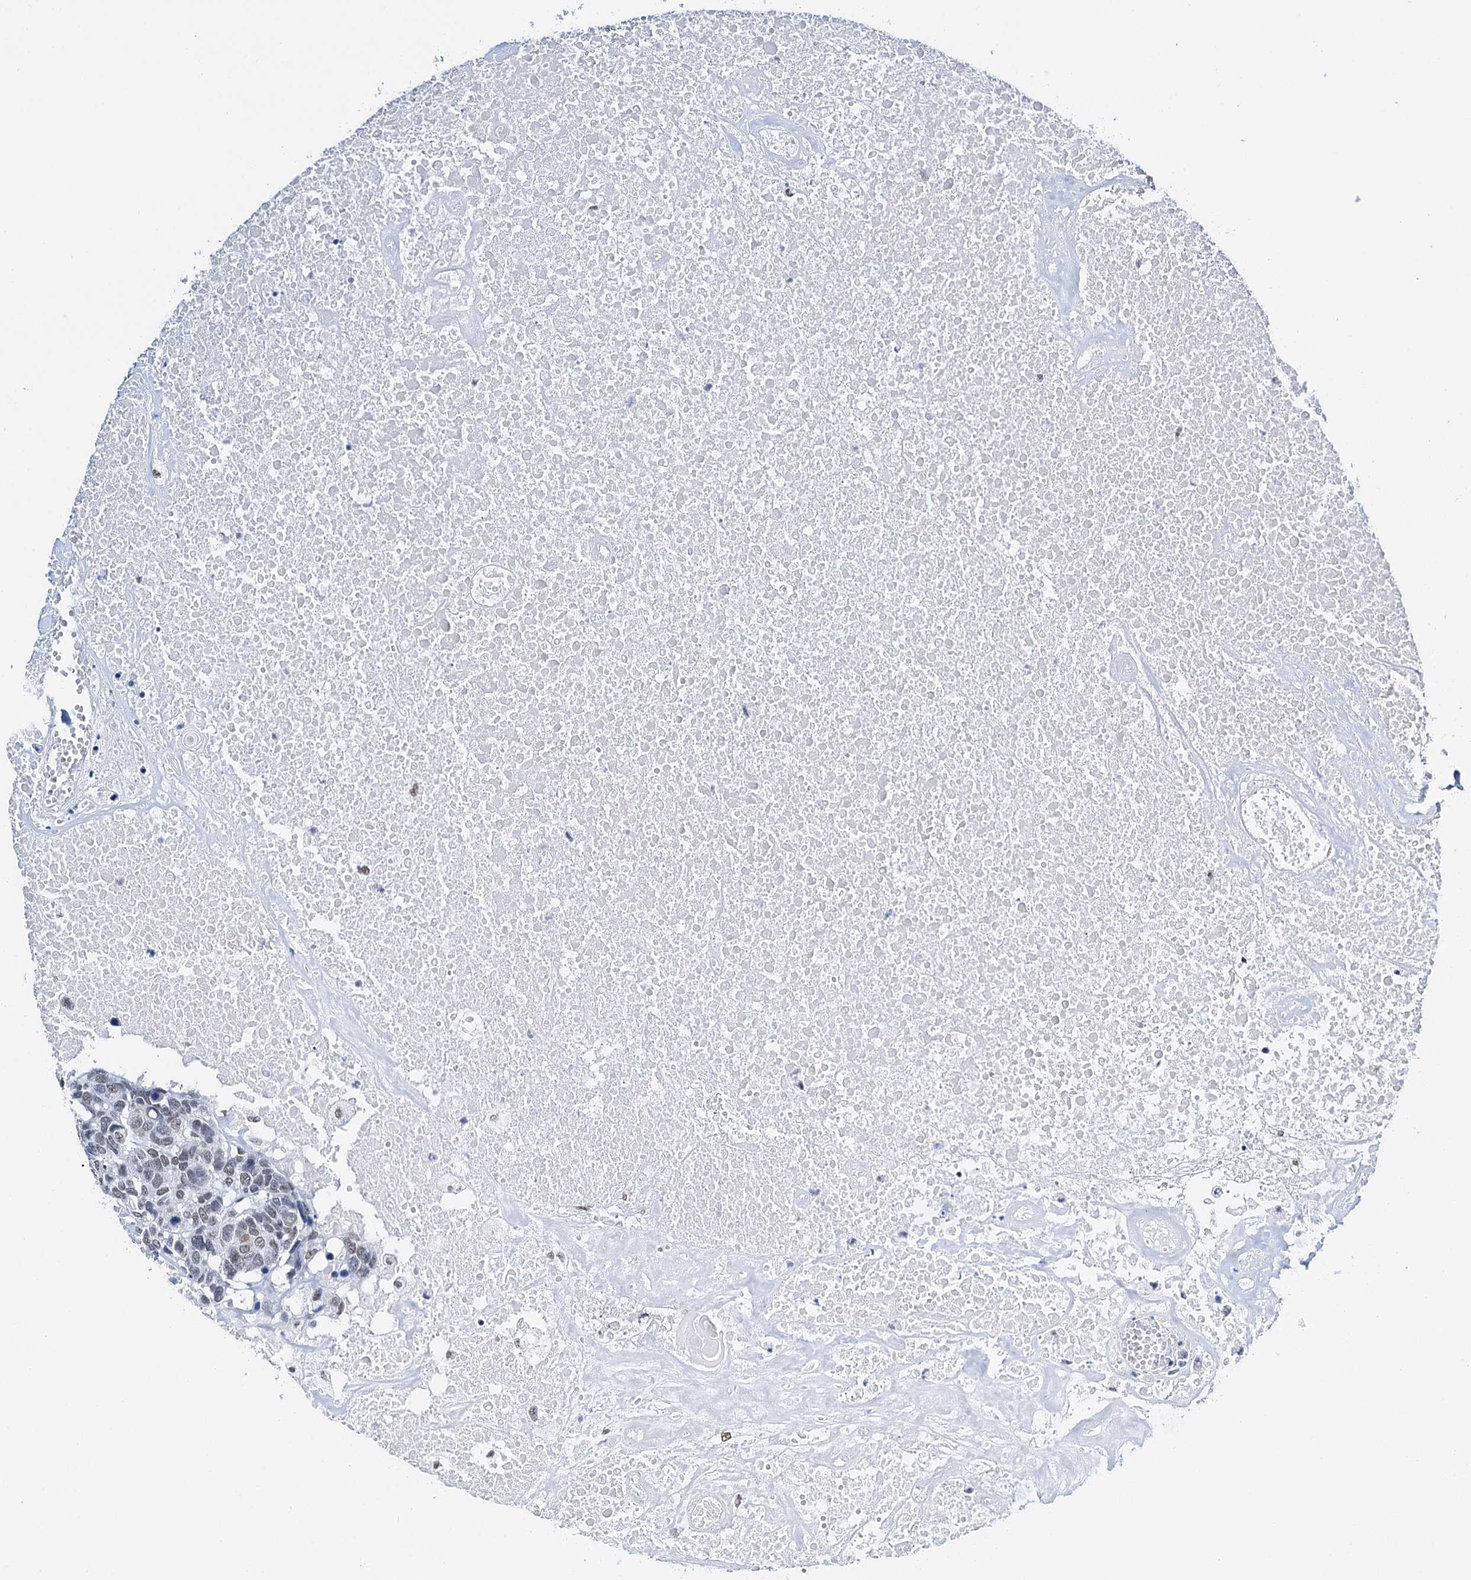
{"staining": {"intensity": "weak", "quantity": "25%-75%", "location": "nuclear"}, "tissue": "head and neck cancer", "cell_type": "Tumor cells", "image_type": "cancer", "snomed": [{"axis": "morphology", "description": "Squamous cell carcinoma, NOS"}, {"axis": "topography", "description": "Head-Neck"}], "caption": "Human head and neck squamous cell carcinoma stained with a brown dye displays weak nuclear positive expression in about 25%-75% of tumor cells.", "gene": "SLTM", "patient": {"sex": "male", "age": 66}}